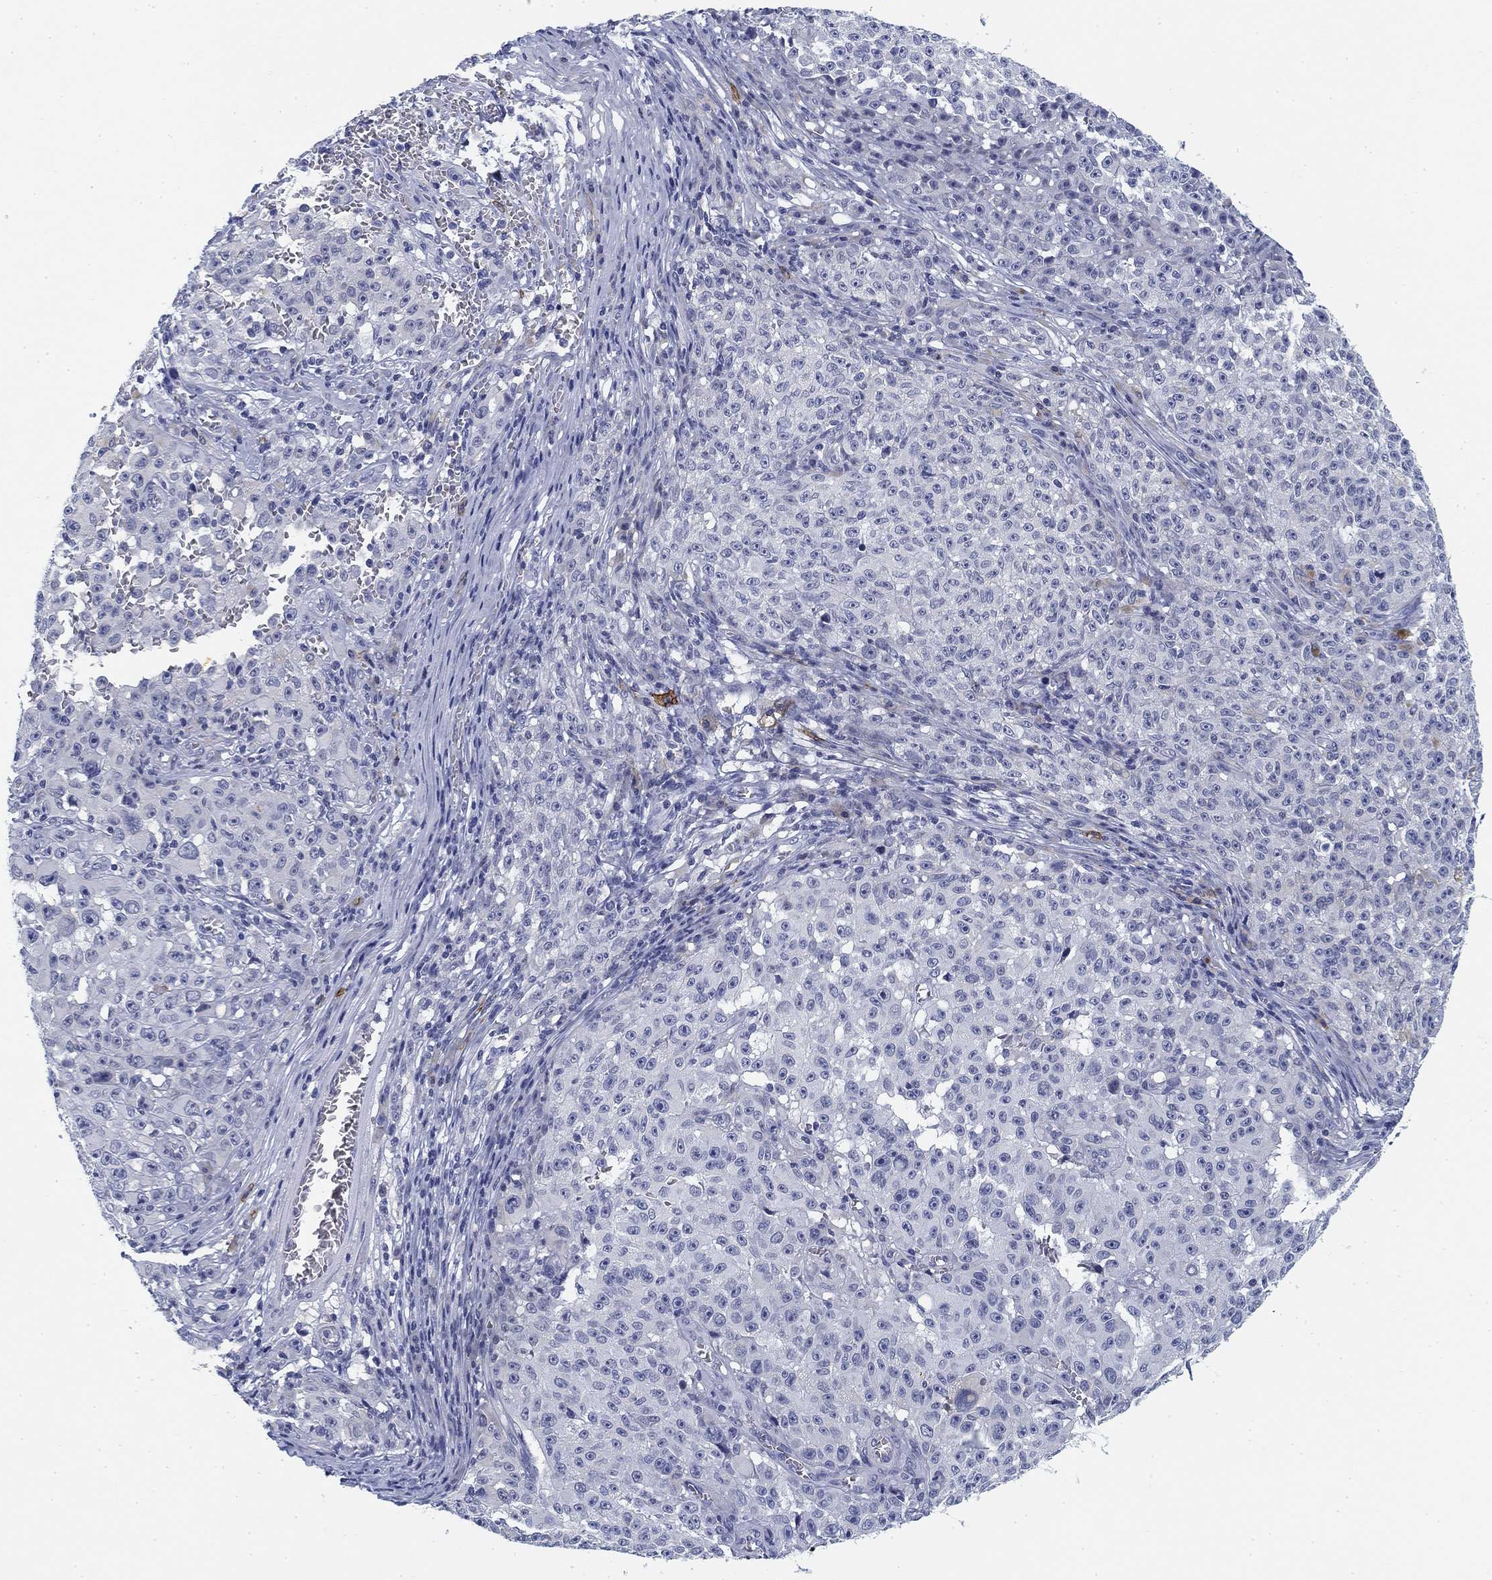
{"staining": {"intensity": "negative", "quantity": "none", "location": "none"}, "tissue": "melanoma", "cell_type": "Tumor cells", "image_type": "cancer", "snomed": [{"axis": "morphology", "description": "Malignant melanoma, NOS"}, {"axis": "topography", "description": "Skin"}], "caption": "The histopathology image displays no significant staining in tumor cells of malignant melanoma.", "gene": "SLC2A5", "patient": {"sex": "female", "age": 82}}